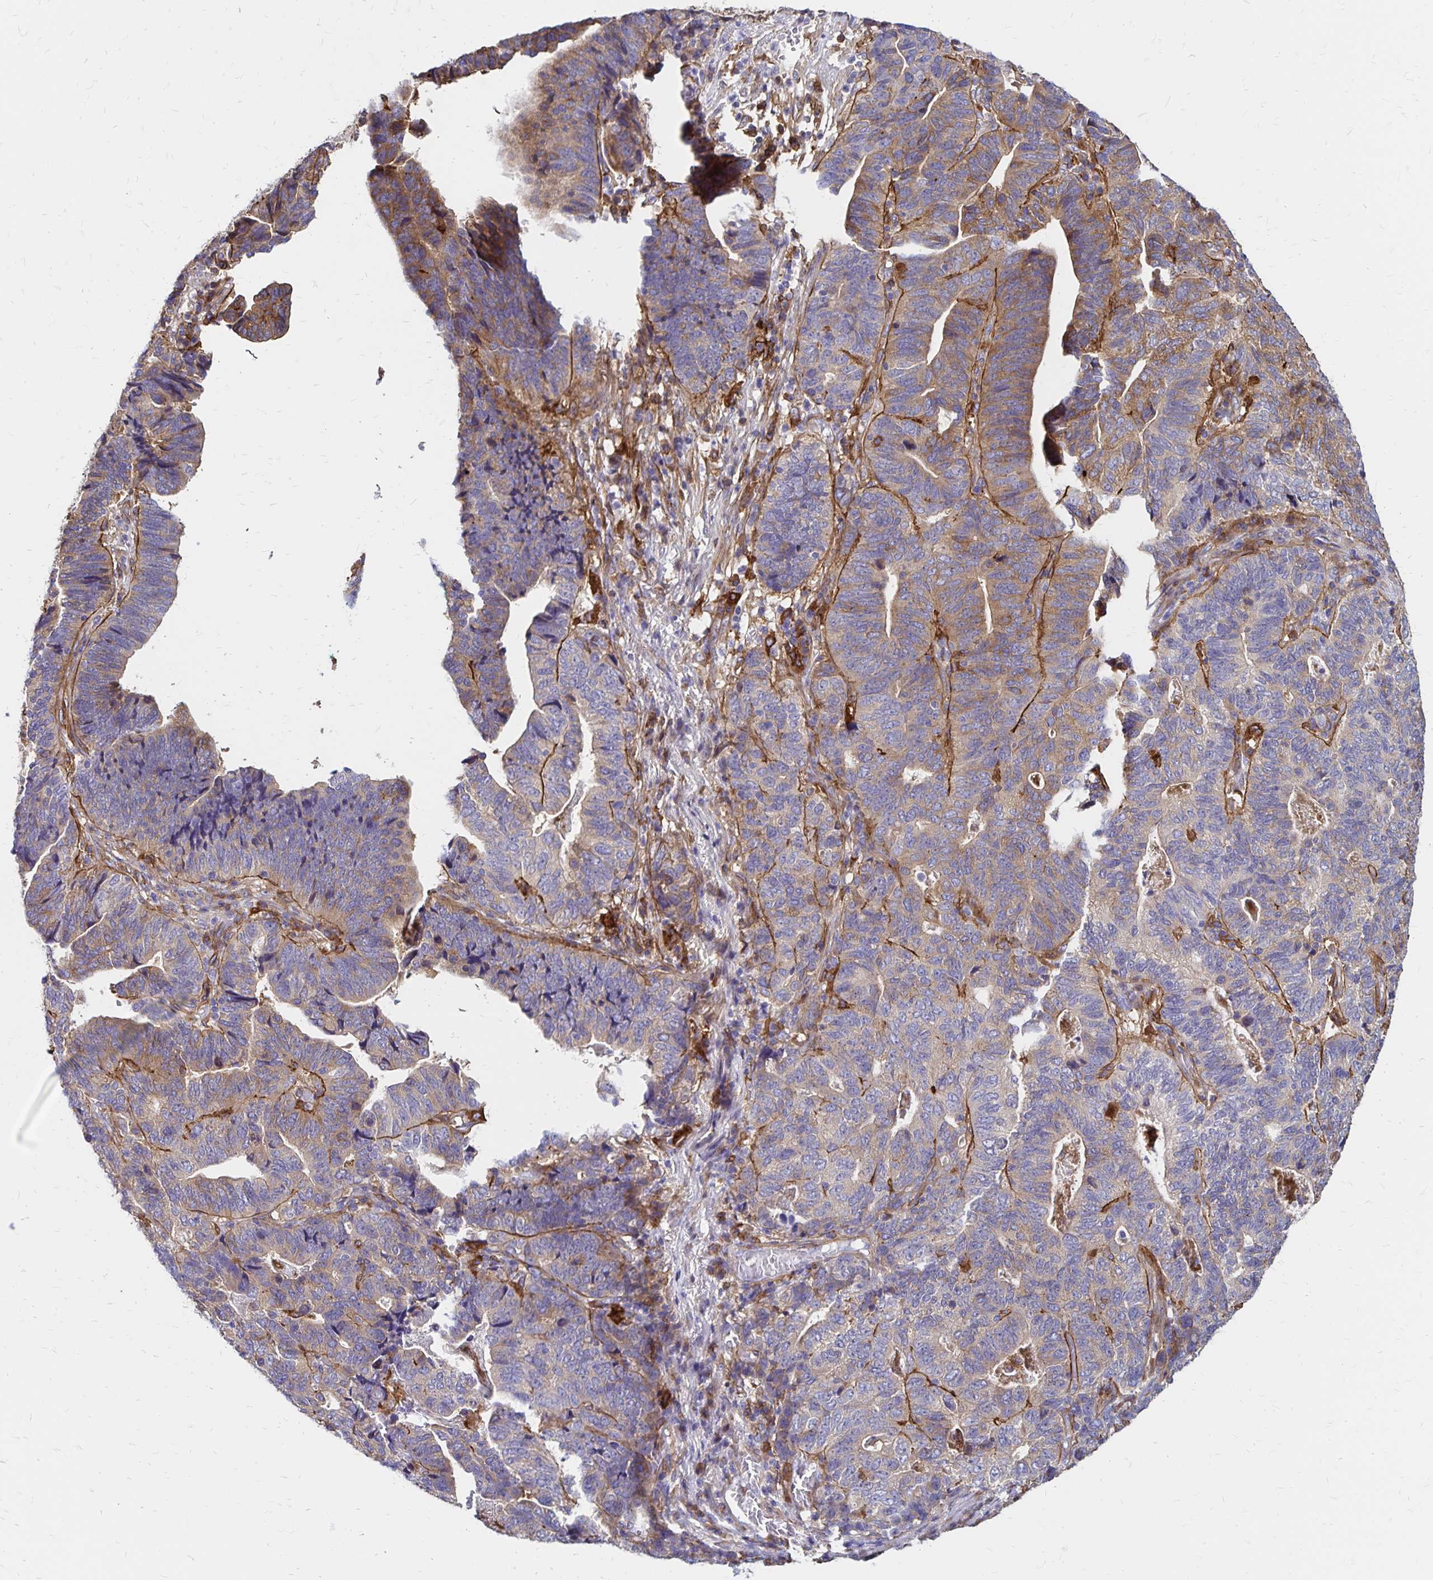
{"staining": {"intensity": "weak", "quantity": "25%-75%", "location": "cytoplasmic/membranous"}, "tissue": "stomach cancer", "cell_type": "Tumor cells", "image_type": "cancer", "snomed": [{"axis": "morphology", "description": "Adenocarcinoma, NOS"}, {"axis": "topography", "description": "Stomach, upper"}], "caption": "Protein expression analysis of human stomach adenocarcinoma reveals weak cytoplasmic/membranous positivity in approximately 25%-75% of tumor cells.", "gene": "TNS3", "patient": {"sex": "female", "age": 67}}